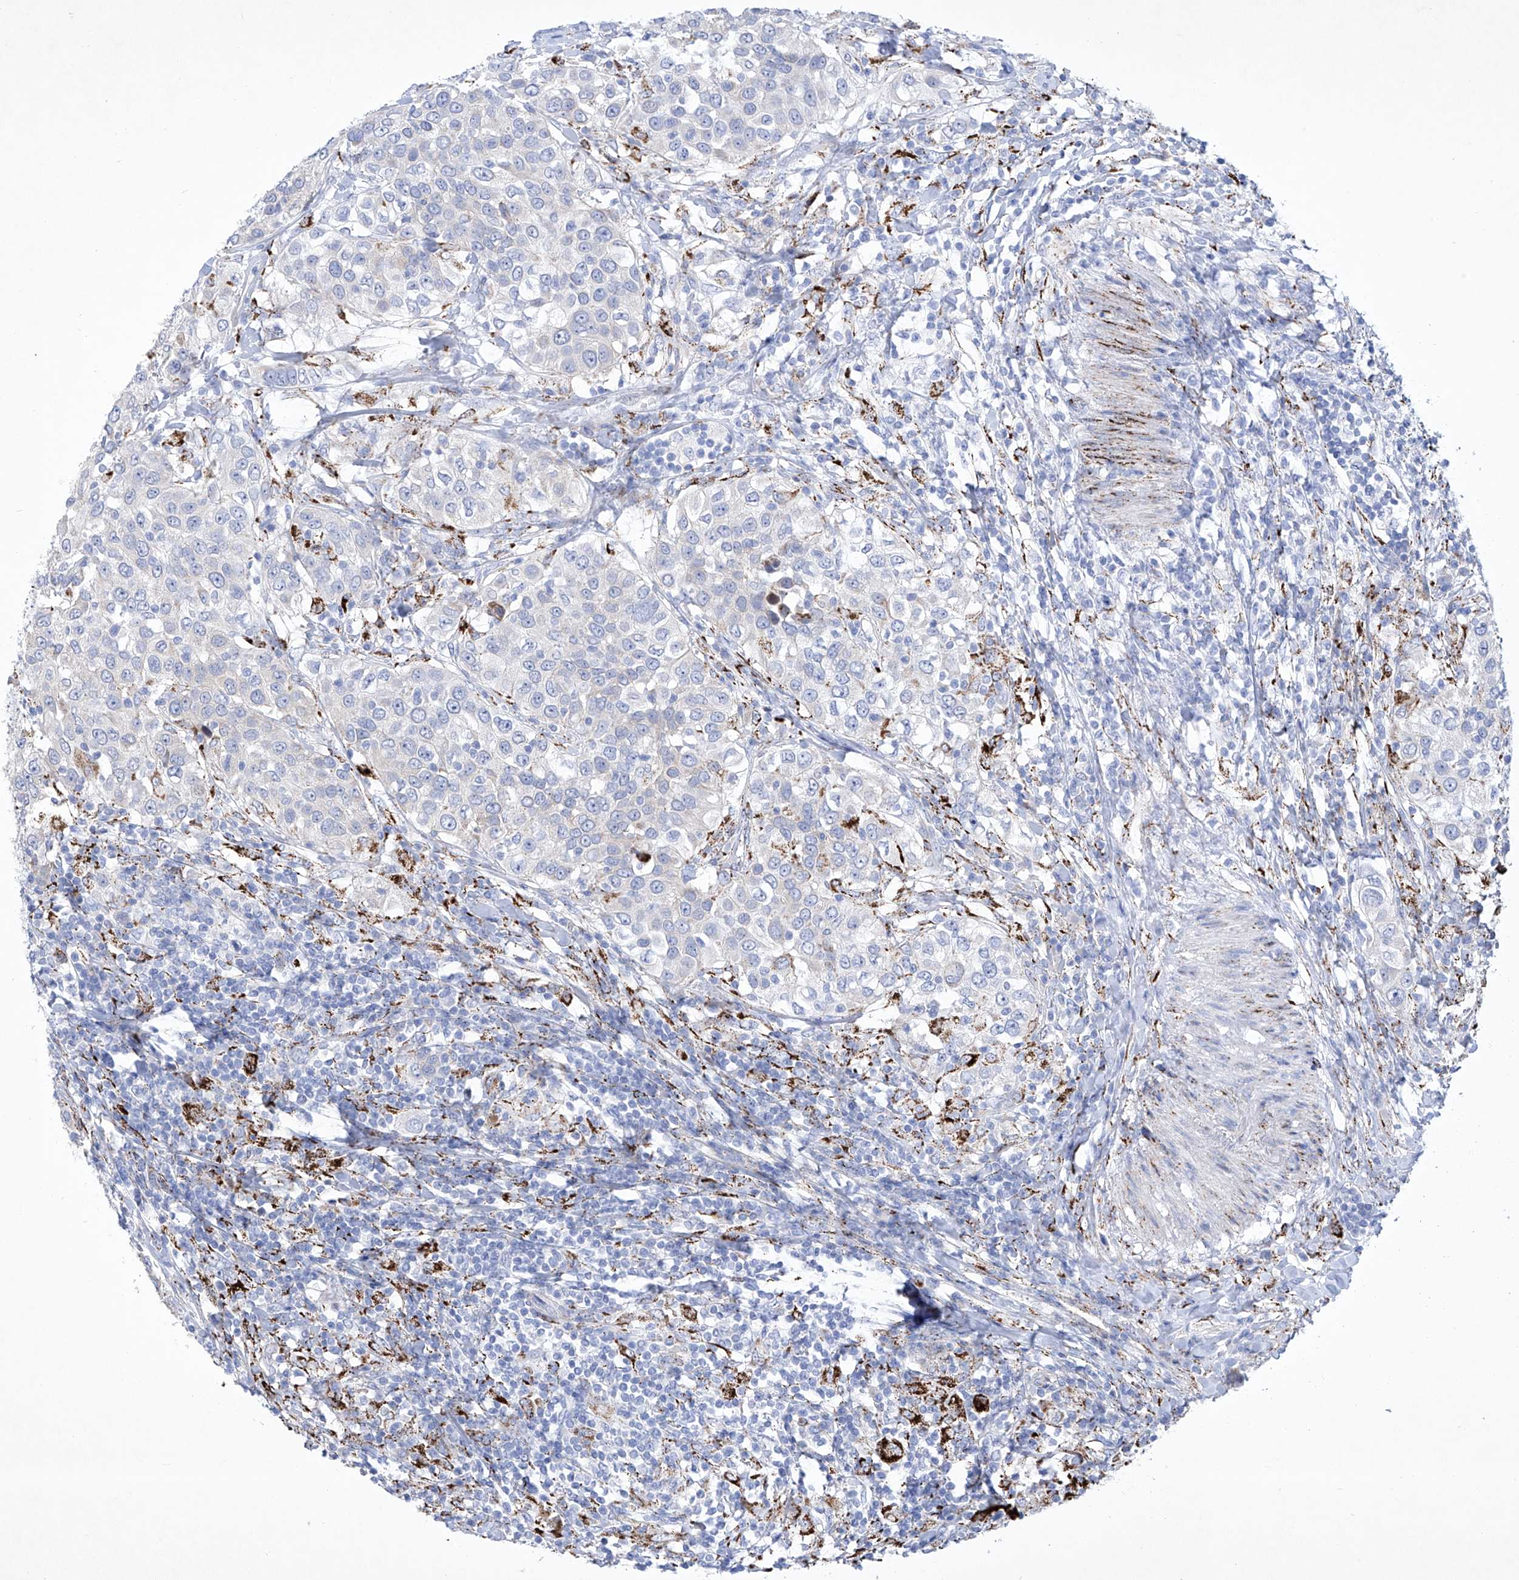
{"staining": {"intensity": "negative", "quantity": "none", "location": "none"}, "tissue": "urothelial cancer", "cell_type": "Tumor cells", "image_type": "cancer", "snomed": [{"axis": "morphology", "description": "Urothelial carcinoma, High grade"}, {"axis": "topography", "description": "Urinary bladder"}], "caption": "Tumor cells are negative for protein expression in human urothelial cancer.", "gene": "C1orf87", "patient": {"sex": "female", "age": 80}}